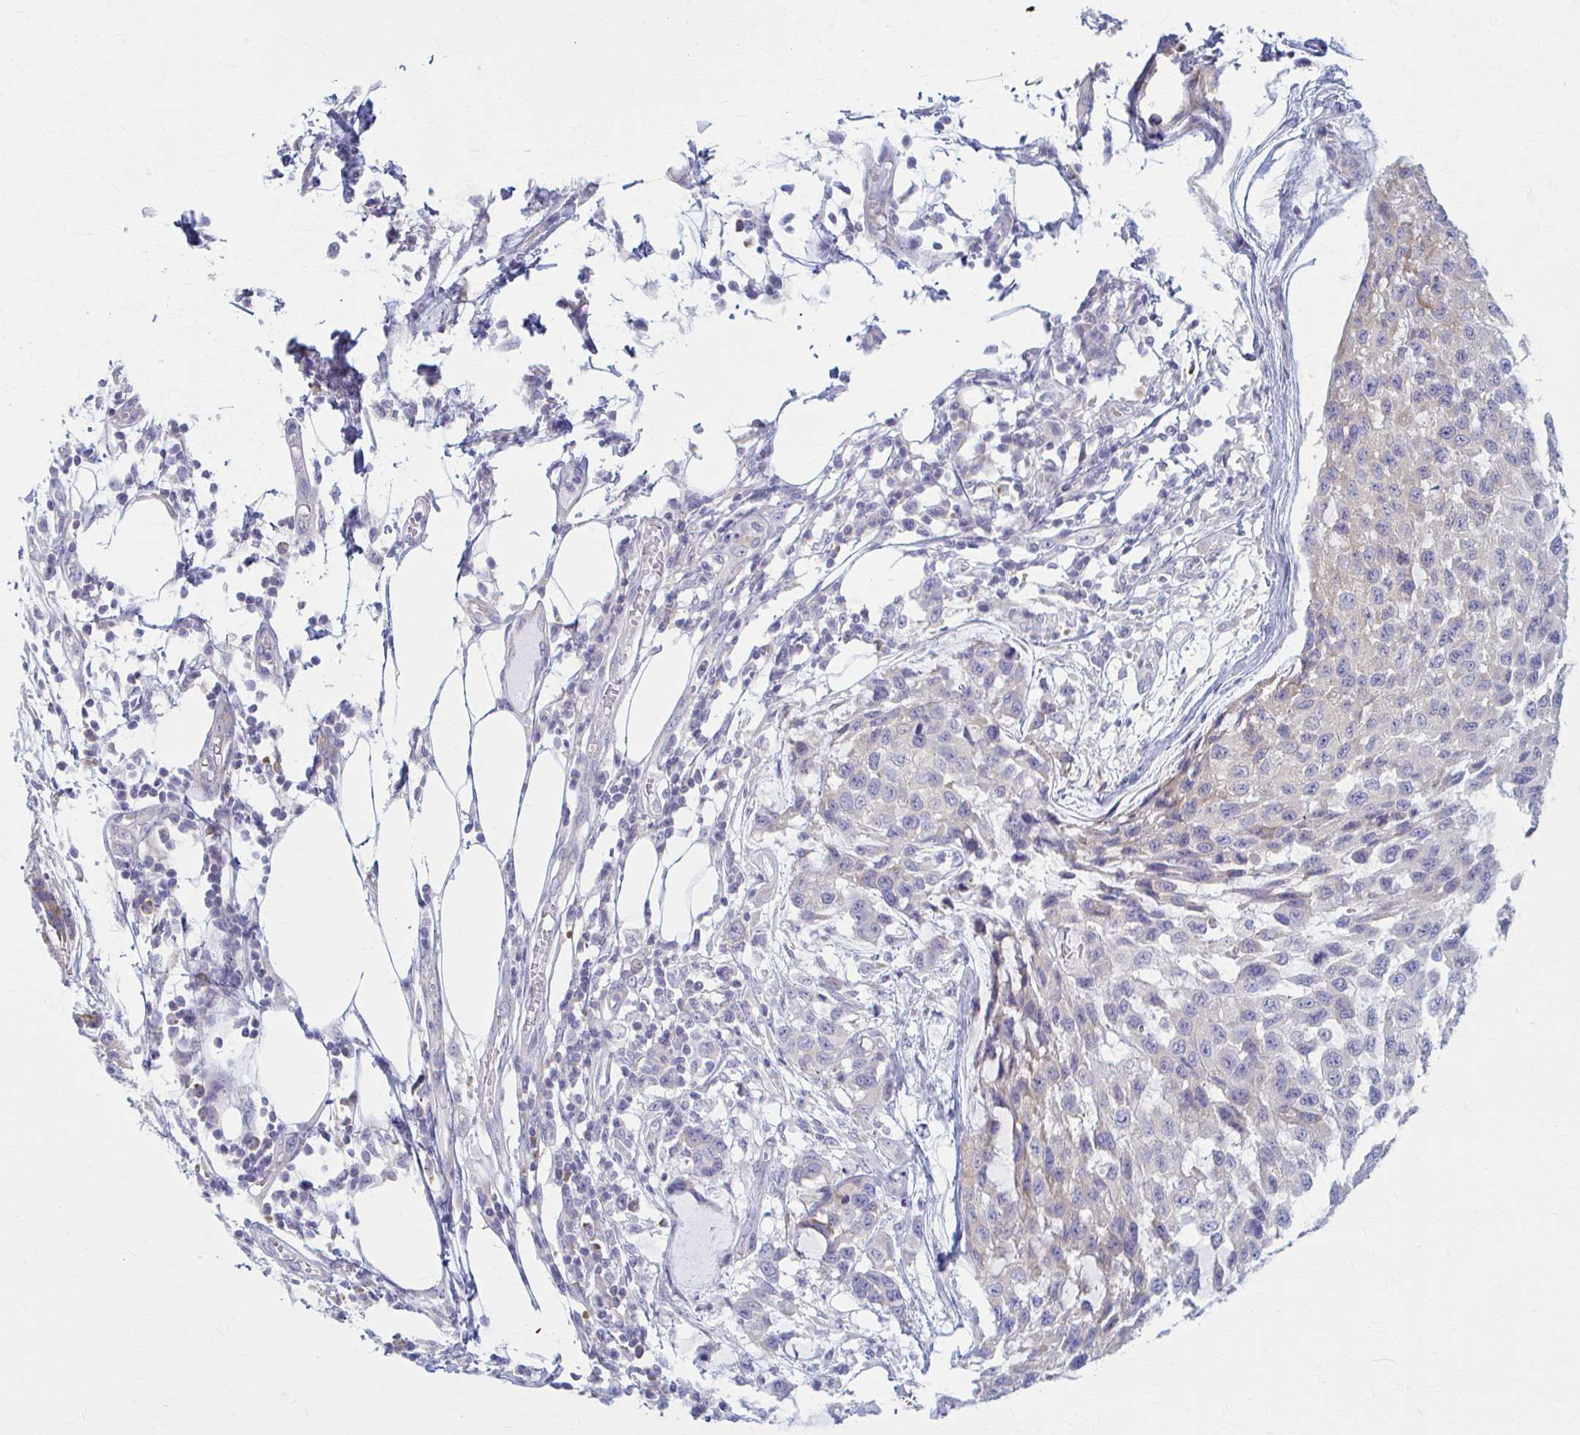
{"staining": {"intensity": "weak", "quantity": "<25%", "location": "cytoplasmic/membranous"}, "tissue": "melanoma", "cell_type": "Tumor cells", "image_type": "cancer", "snomed": [{"axis": "morphology", "description": "Malignant melanoma, NOS"}, {"axis": "topography", "description": "Skin"}], "caption": "Tumor cells are negative for brown protein staining in malignant melanoma.", "gene": "PRKRA", "patient": {"sex": "male", "age": 62}}